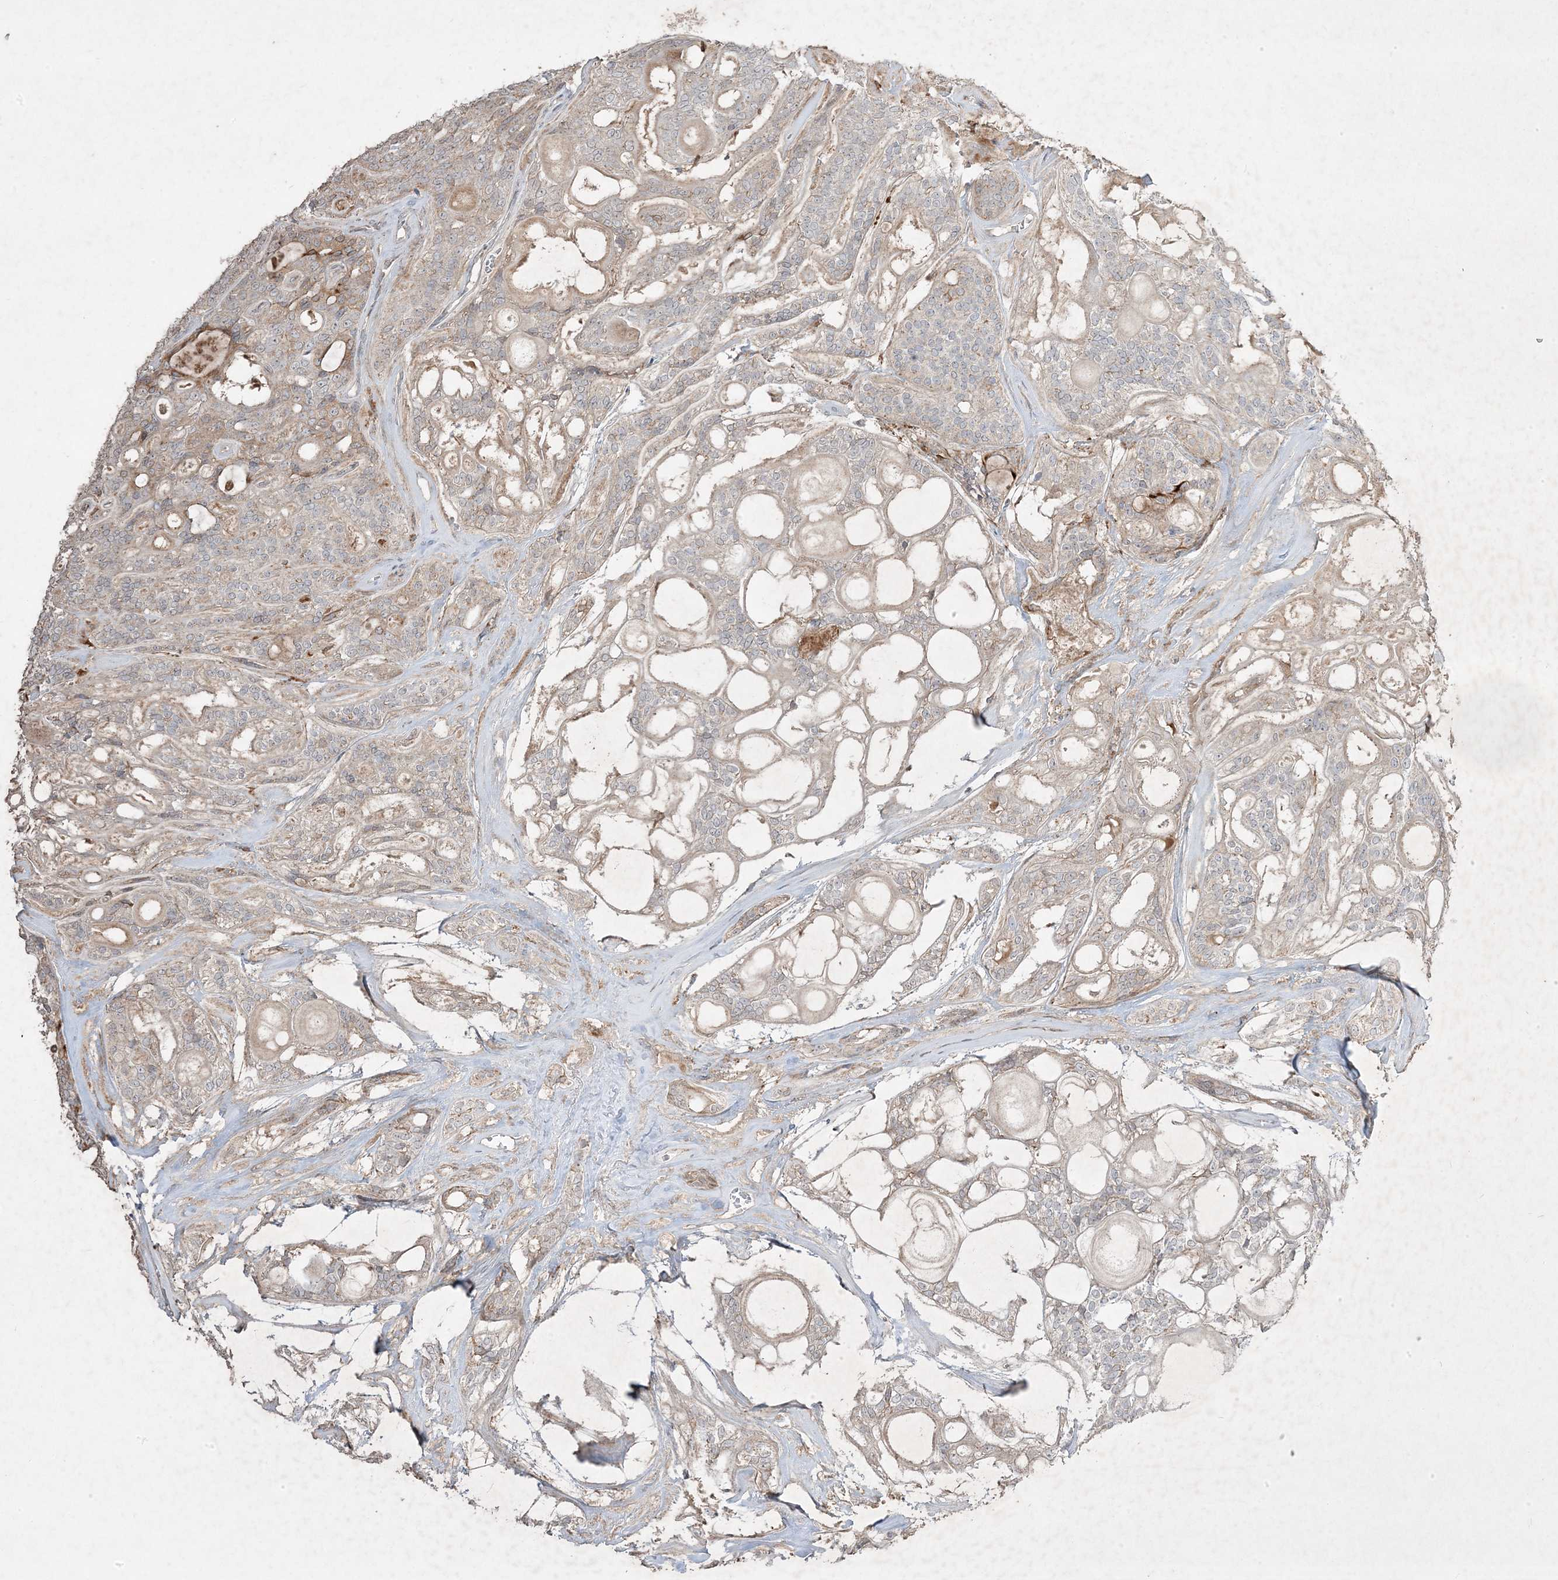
{"staining": {"intensity": "weak", "quantity": "<25%", "location": "cytoplasmic/membranous"}, "tissue": "head and neck cancer", "cell_type": "Tumor cells", "image_type": "cancer", "snomed": [{"axis": "morphology", "description": "Adenocarcinoma, NOS"}, {"axis": "topography", "description": "Head-Neck"}], "caption": "This is a micrograph of immunohistochemistry staining of head and neck cancer, which shows no expression in tumor cells. The staining was performed using DAB to visualize the protein expression in brown, while the nuclei were stained in blue with hematoxylin (Magnification: 20x).", "gene": "RGL4", "patient": {"sex": "male", "age": 66}}